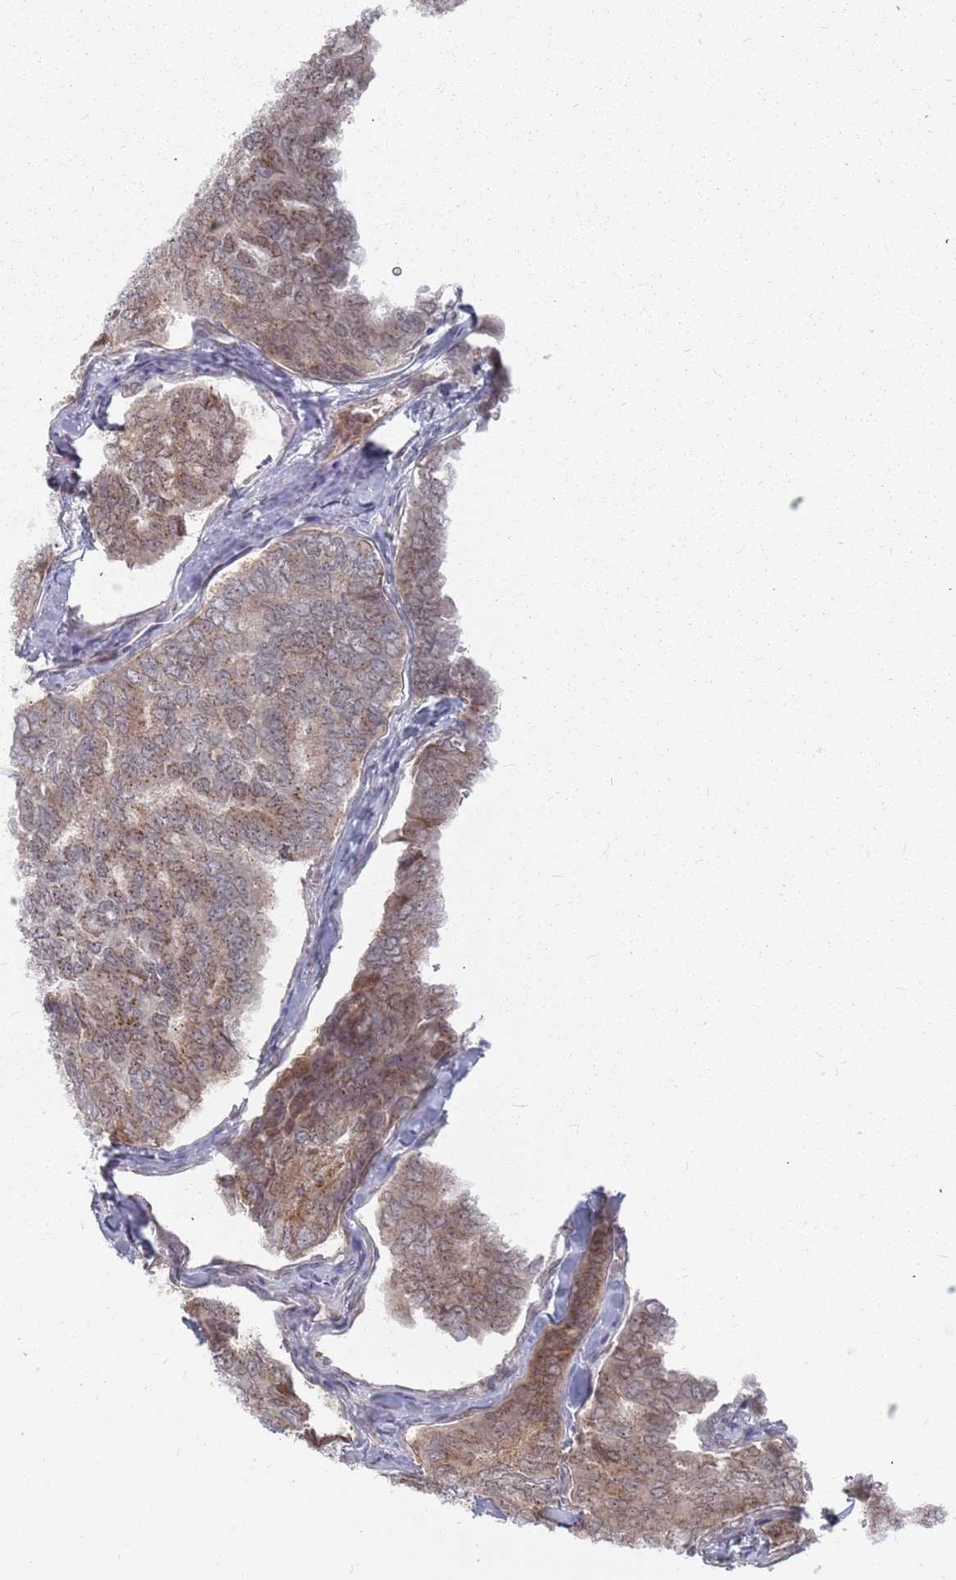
{"staining": {"intensity": "moderate", "quantity": ">75%", "location": "cytoplasmic/membranous"}, "tissue": "thyroid cancer", "cell_type": "Tumor cells", "image_type": "cancer", "snomed": [{"axis": "morphology", "description": "Papillary adenocarcinoma, NOS"}, {"axis": "topography", "description": "Thyroid gland"}], "caption": "IHC of human thyroid papillary adenocarcinoma demonstrates medium levels of moderate cytoplasmic/membranous expression in about >75% of tumor cells.", "gene": "FMO4", "patient": {"sex": "female", "age": 35}}